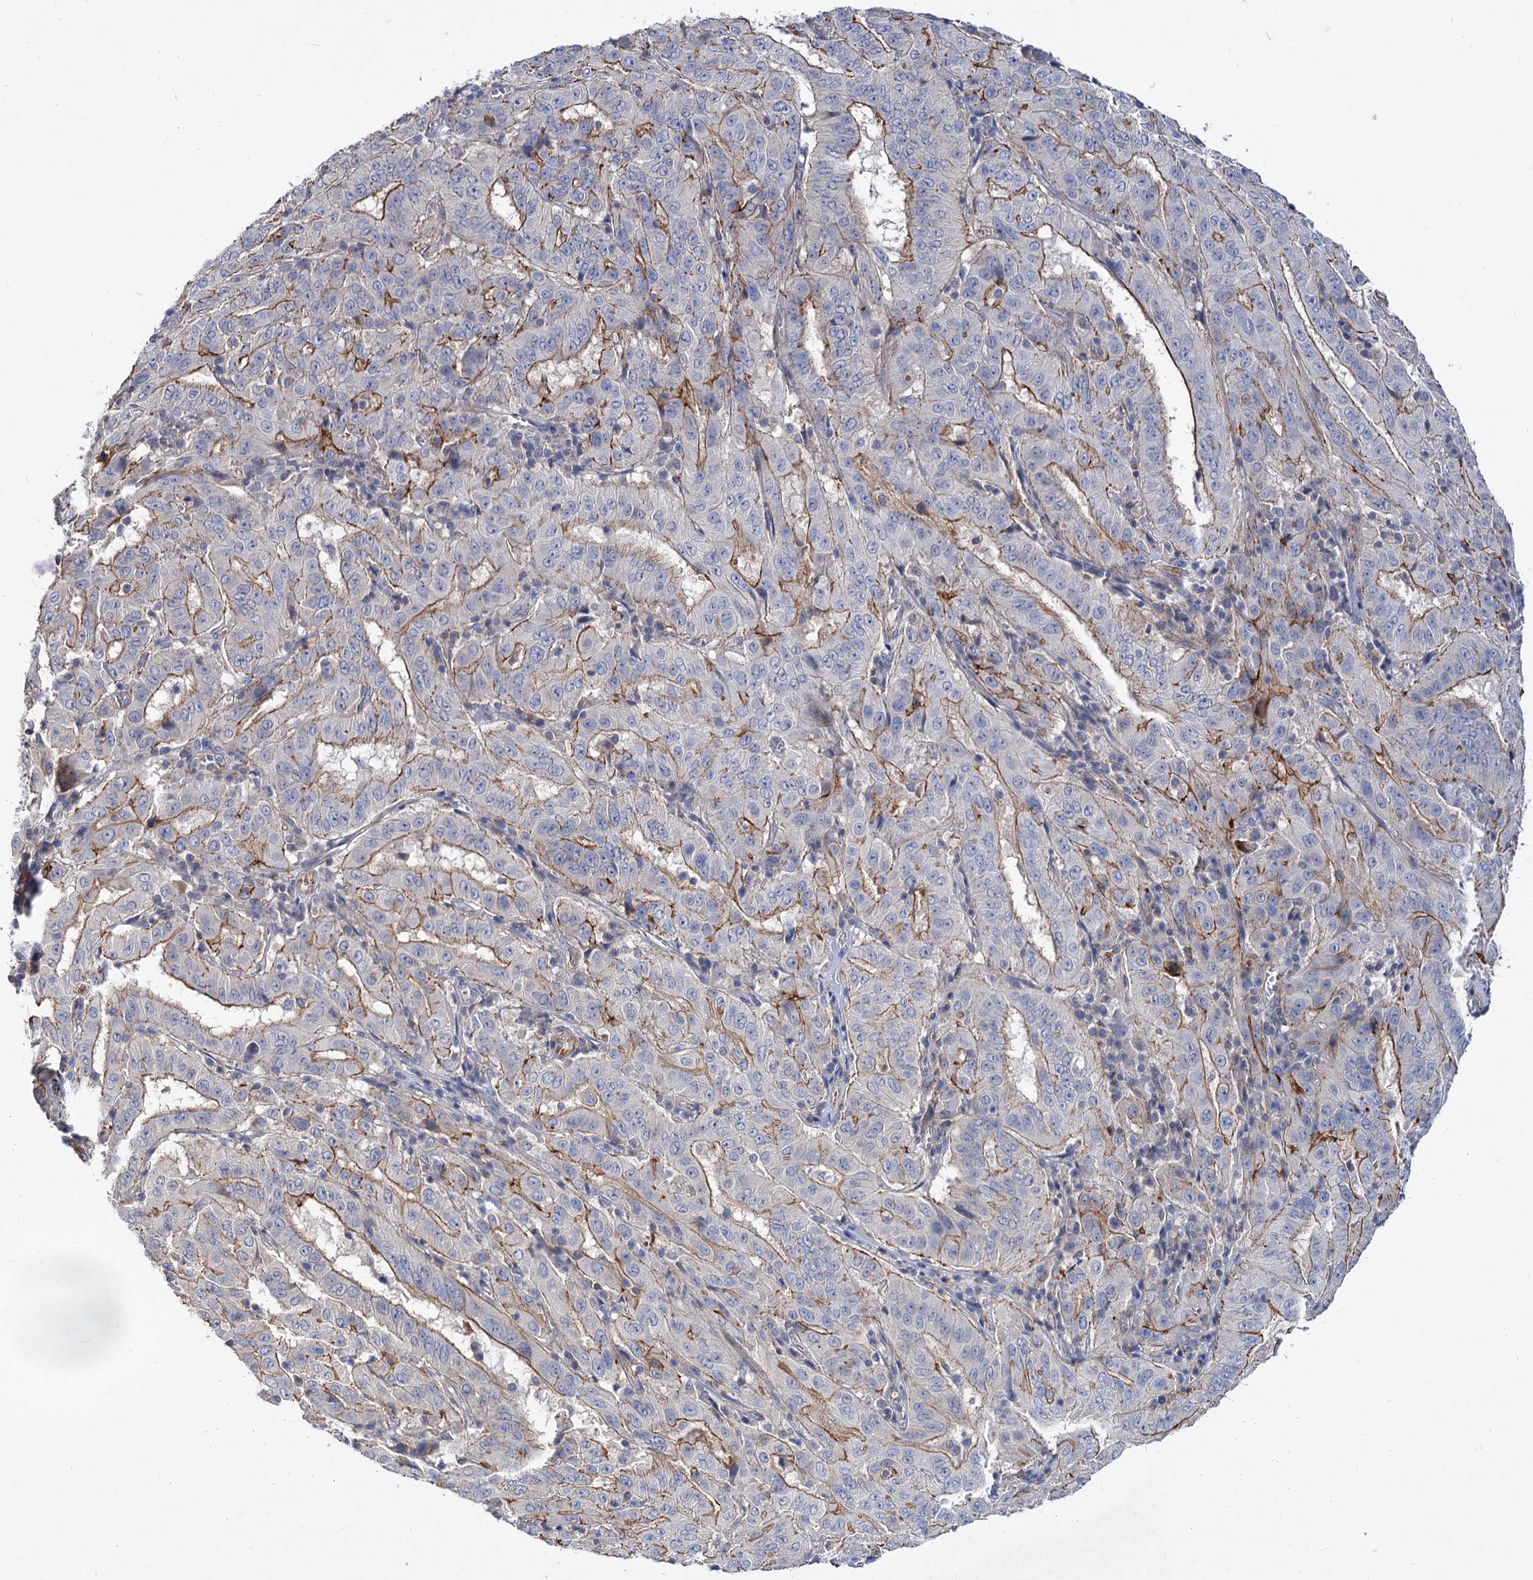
{"staining": {"intensity": "moderate", "quantity": "25%-75%", "location": "cytoplasmic/membranous"}, "tissue": "pancreatic cancer", "cell_type": "Tumor cells", "image_type": "cancer", "snomed": [{"axis": "morphology", "description": "Adenocarcinoma, NOS"}, {"axis": "topography", "description": "Pancreas"}], "caption": "Immunohistochemical staining of human pancreatic adenocarcinoma shows moderate cytoplasmic/membranous protein expression in about 25%-75% of tumor cells. (DAB IHC, brown staining for protein, blue staining for nuclei).", "gene": "NUDCD2", "patient": {"sex": "male", "age": 63}}